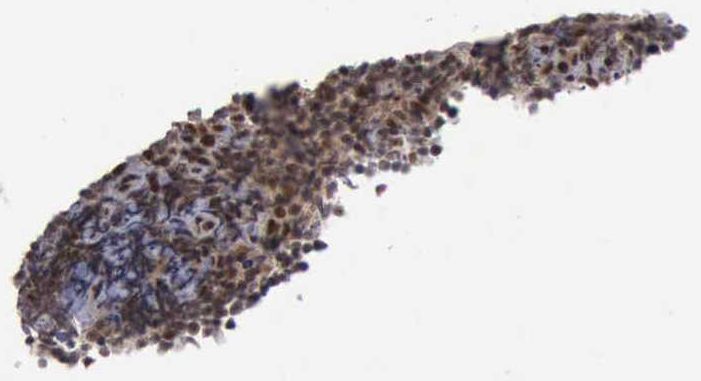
{"staining": {"intensity": "strong", "quantity": ">75%", "location": "cytoplasmic/membranous,nuclear"}, "tissue": "lymphoma", "cell_type": "Tumor cells", "image_type": "cancer", "snomed": [{"axis": "morphology", "description": "Malignant lymphoma, non-Hodgkin's type, Low grade"}, {"axis": "topography", "description": "Lymph node"}], "caption": "Lymphoma stained for a protein reveals strong cytoplasmic/membranous and nuclear positivity in tumor cells.", "gene": "ATM", "patient": {"sex": "male", "age": 49}}